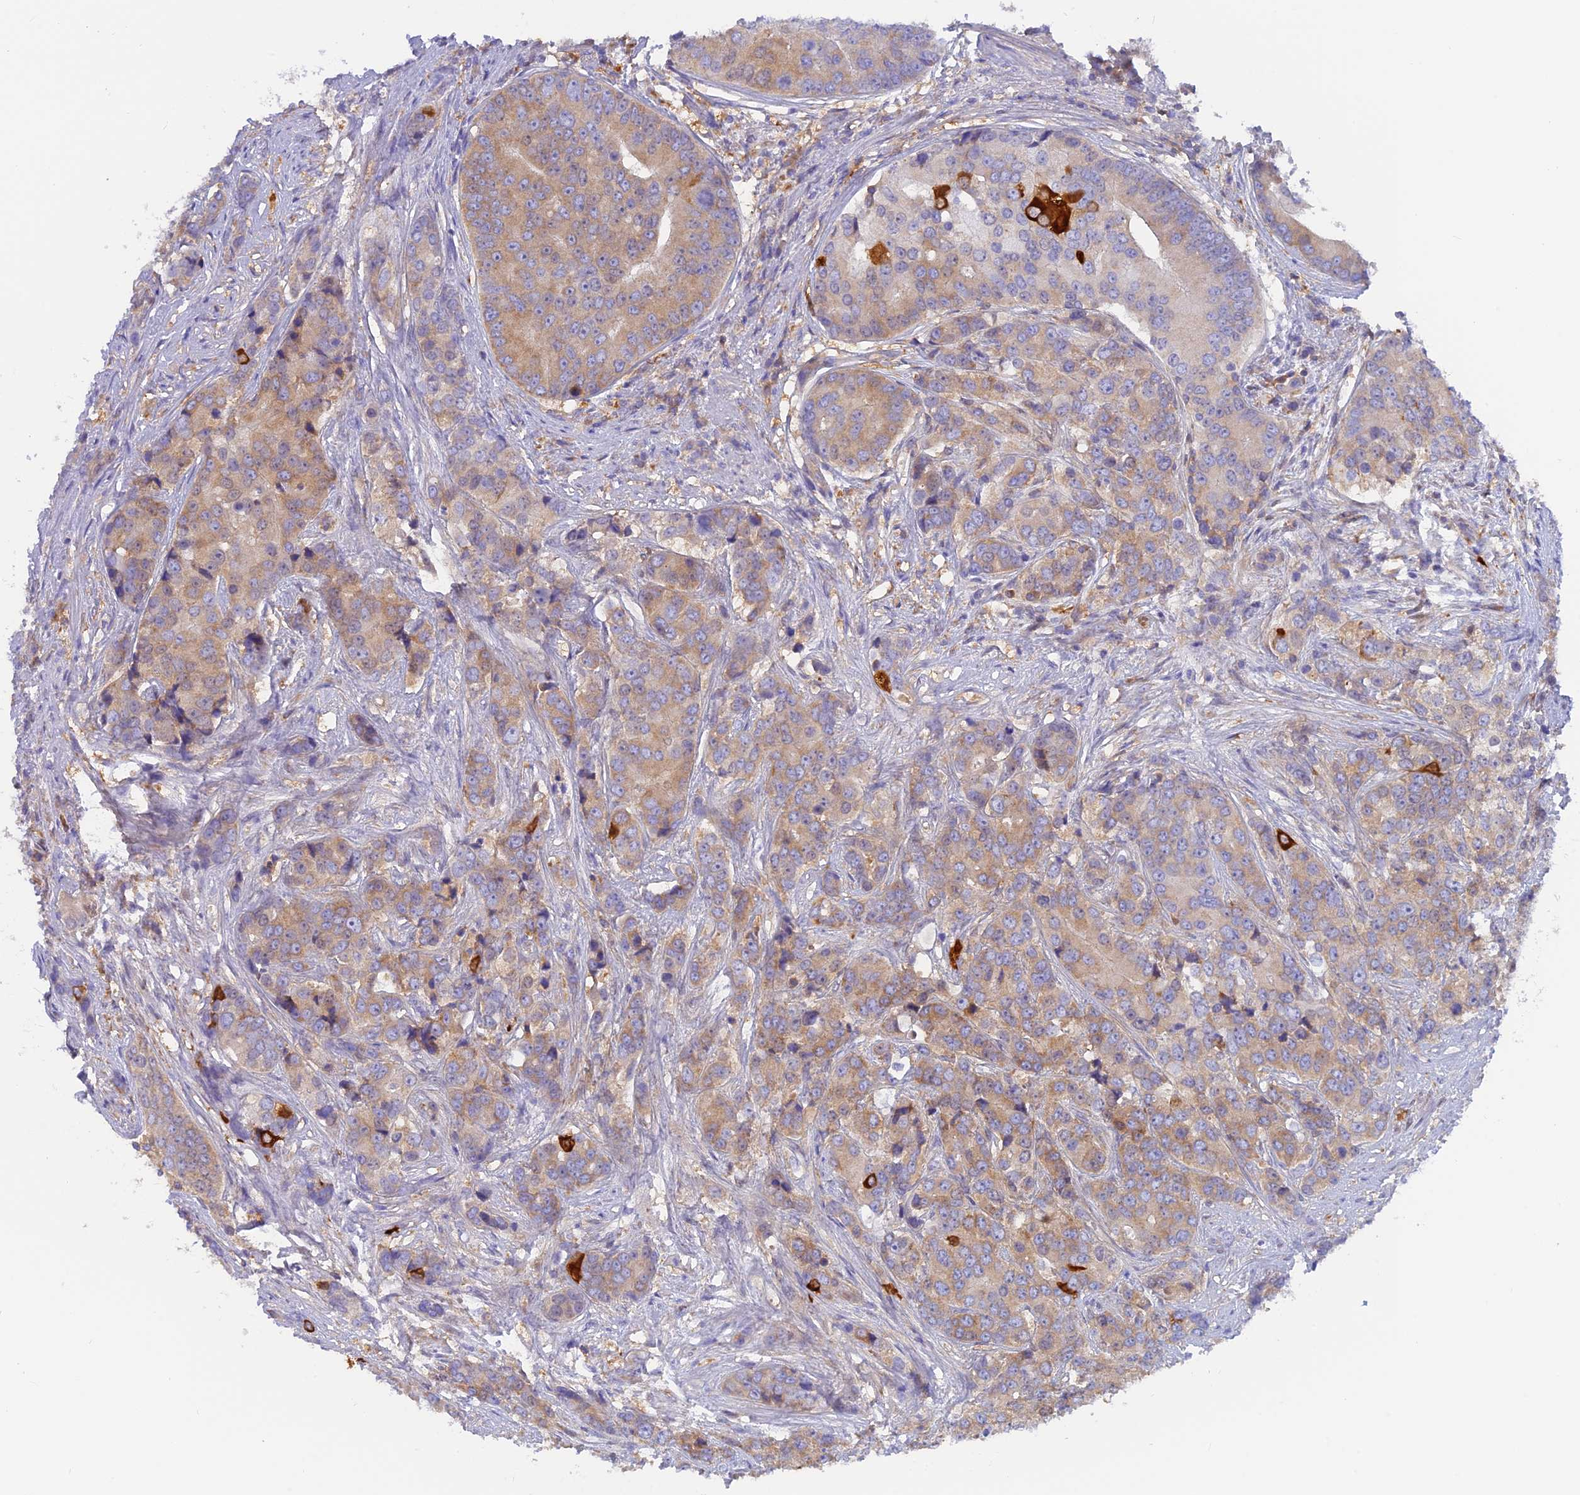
{"staining": {"intensity": "moderate", "quantity": "25%-75%", "location": "cytoplasmic/membranous"}, "tissue": "prostate cancer", "cell_type": "Tumor cells", "image_type": "cancer", "snomed": [{"axis": "morphology", "description": "Adenocarcinoma, High grade"}, {"axis": "topography", "description": "Prostate"}], "caption": "A high-resolution histopathology image shows immunohistochemistry staining of prostate cancer (high-grade adenocarcinoma), which demonstrates moderate cytoplasmic/membranous positivity in about 25%-75% of tumor cells.", "gene": "LZTFL1", "patient": {"sex": "male", "age": 62}}